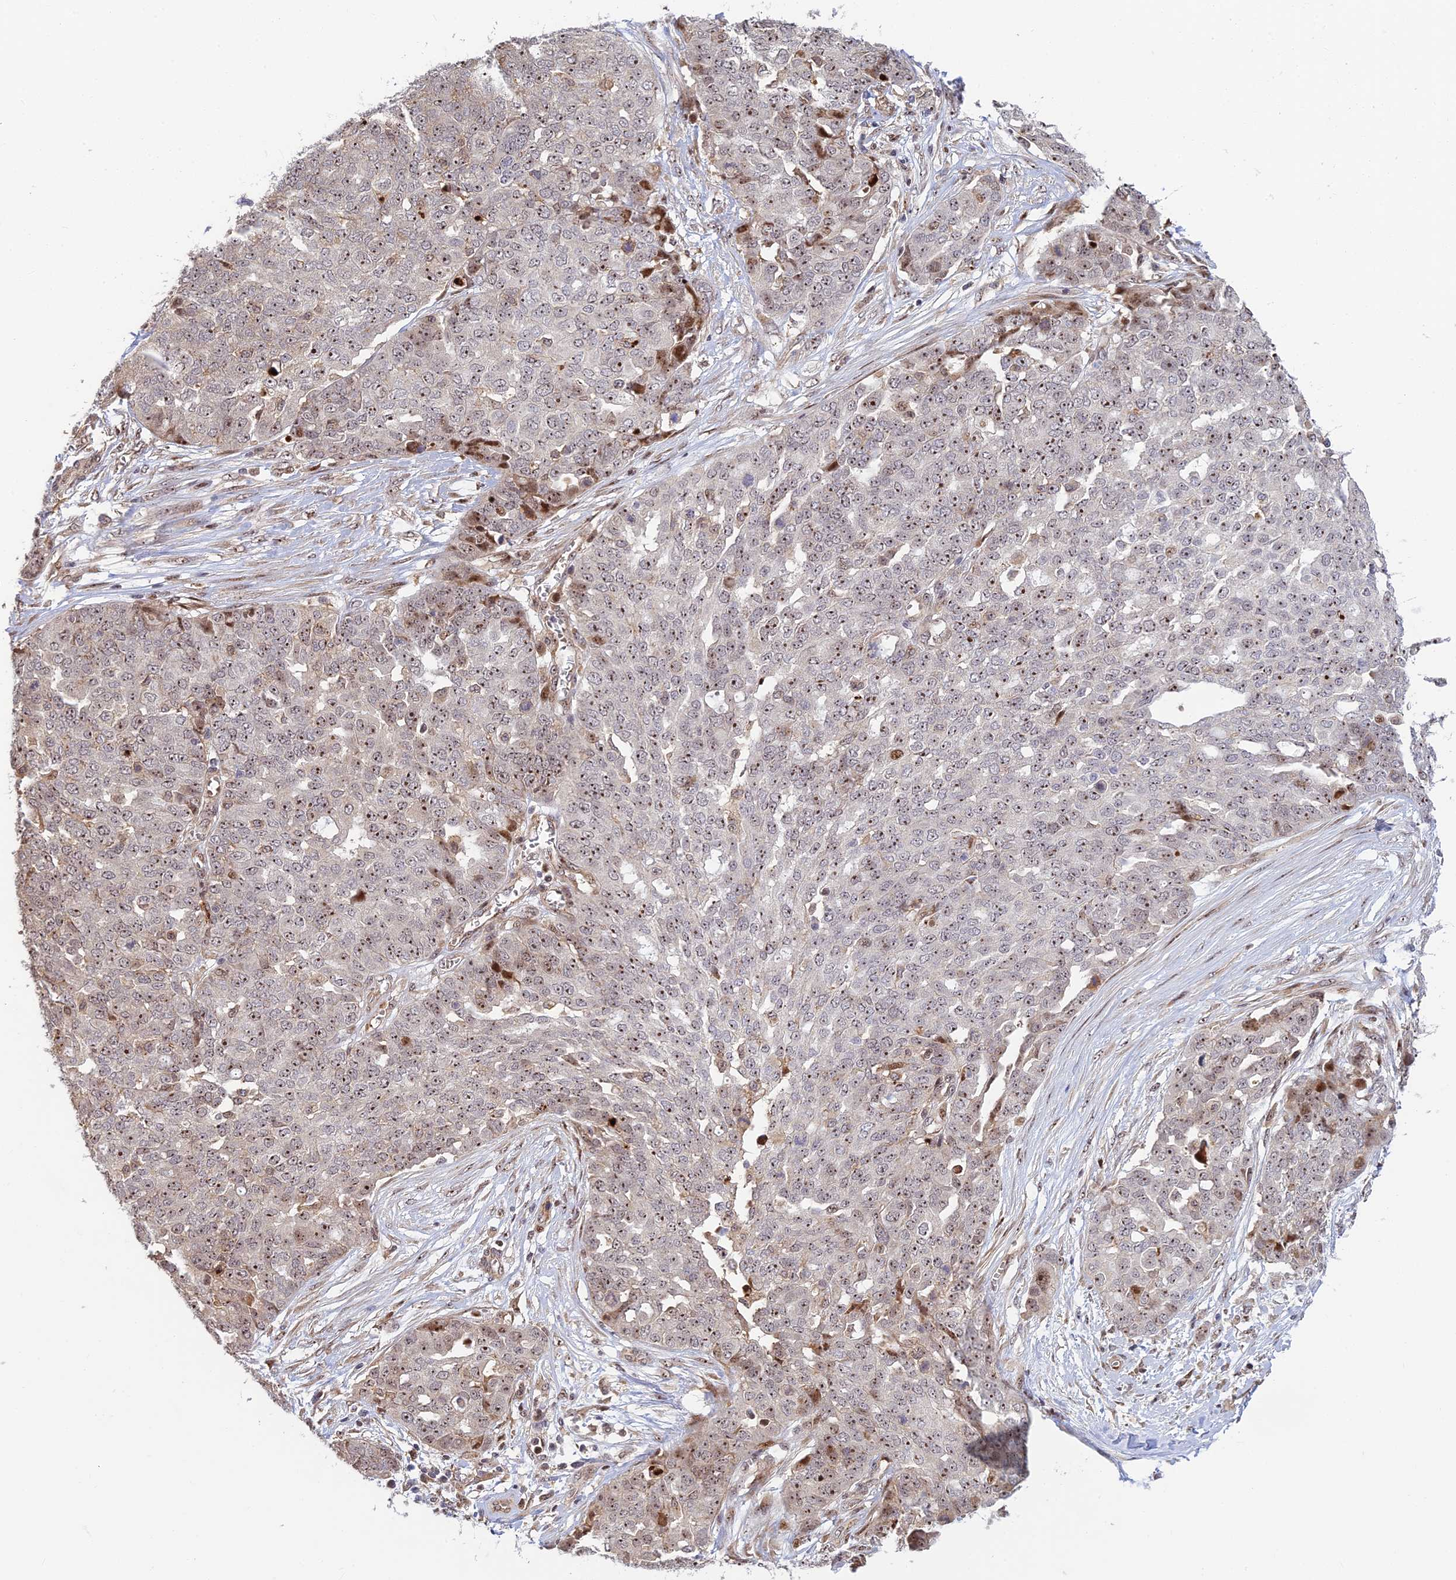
{"staining": {"intensity": "moderate", "quantity": ">75%", "location": "nuclear"}, "tissue": "ovarian cancer", "cell_type": "Tumor cells", "image_type": "cancer", "snomed": [{"axis": "morphology", "description": "Cystadenocarcinoma, serous, NOS"}, {"axis": "topography", "description": "Soft tissue"}, {"axis": "topography", "description": "Ovary"}], "caption": "Tumor cells demonstrate medium levels of moderate nuclear expression in approximately >75% of cells in human serous cystadenocarcinoma (ovarian).", "gene": "UFSP2", "patient": {"sex": "female", "age": 57}}